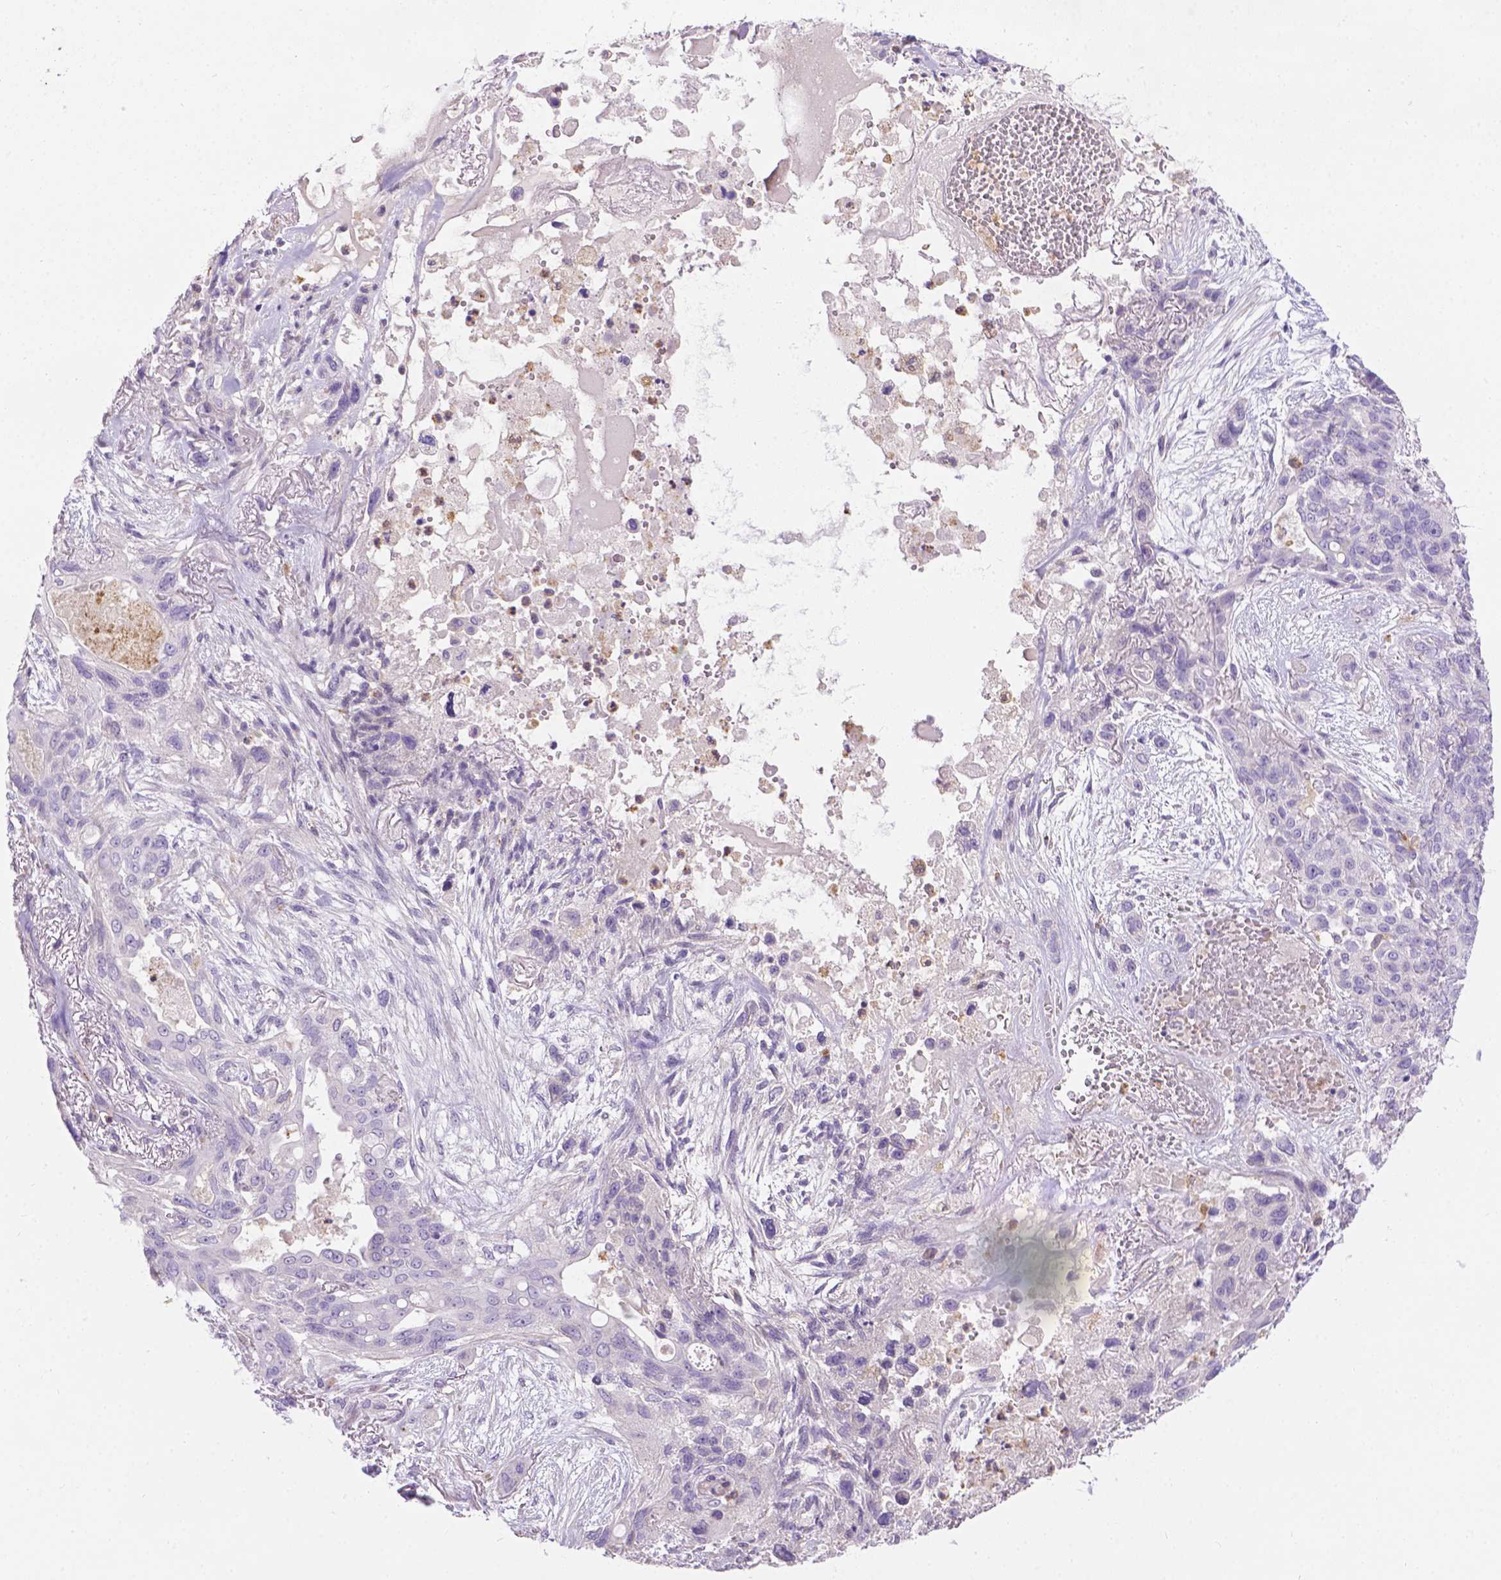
{"staining": {"intensity": "negative", "quantity": "none", "location": "none"}, "tissue": "lung cancer", "cell_type": "Tumor cells", "image_type": "cancer", "snomed": [{"axis": "morphology", "description": "Squamous cell carcinoma, NOS"}, {"axis": "topography", "description": "Lung"}], "caption": "Squamous cell carcinoma (lung) was stained to show a protein in brown. There is no significant expression in tumor cells.", "gene": "TM4SF18", "patient": {"sex": "female", "age": 70}}